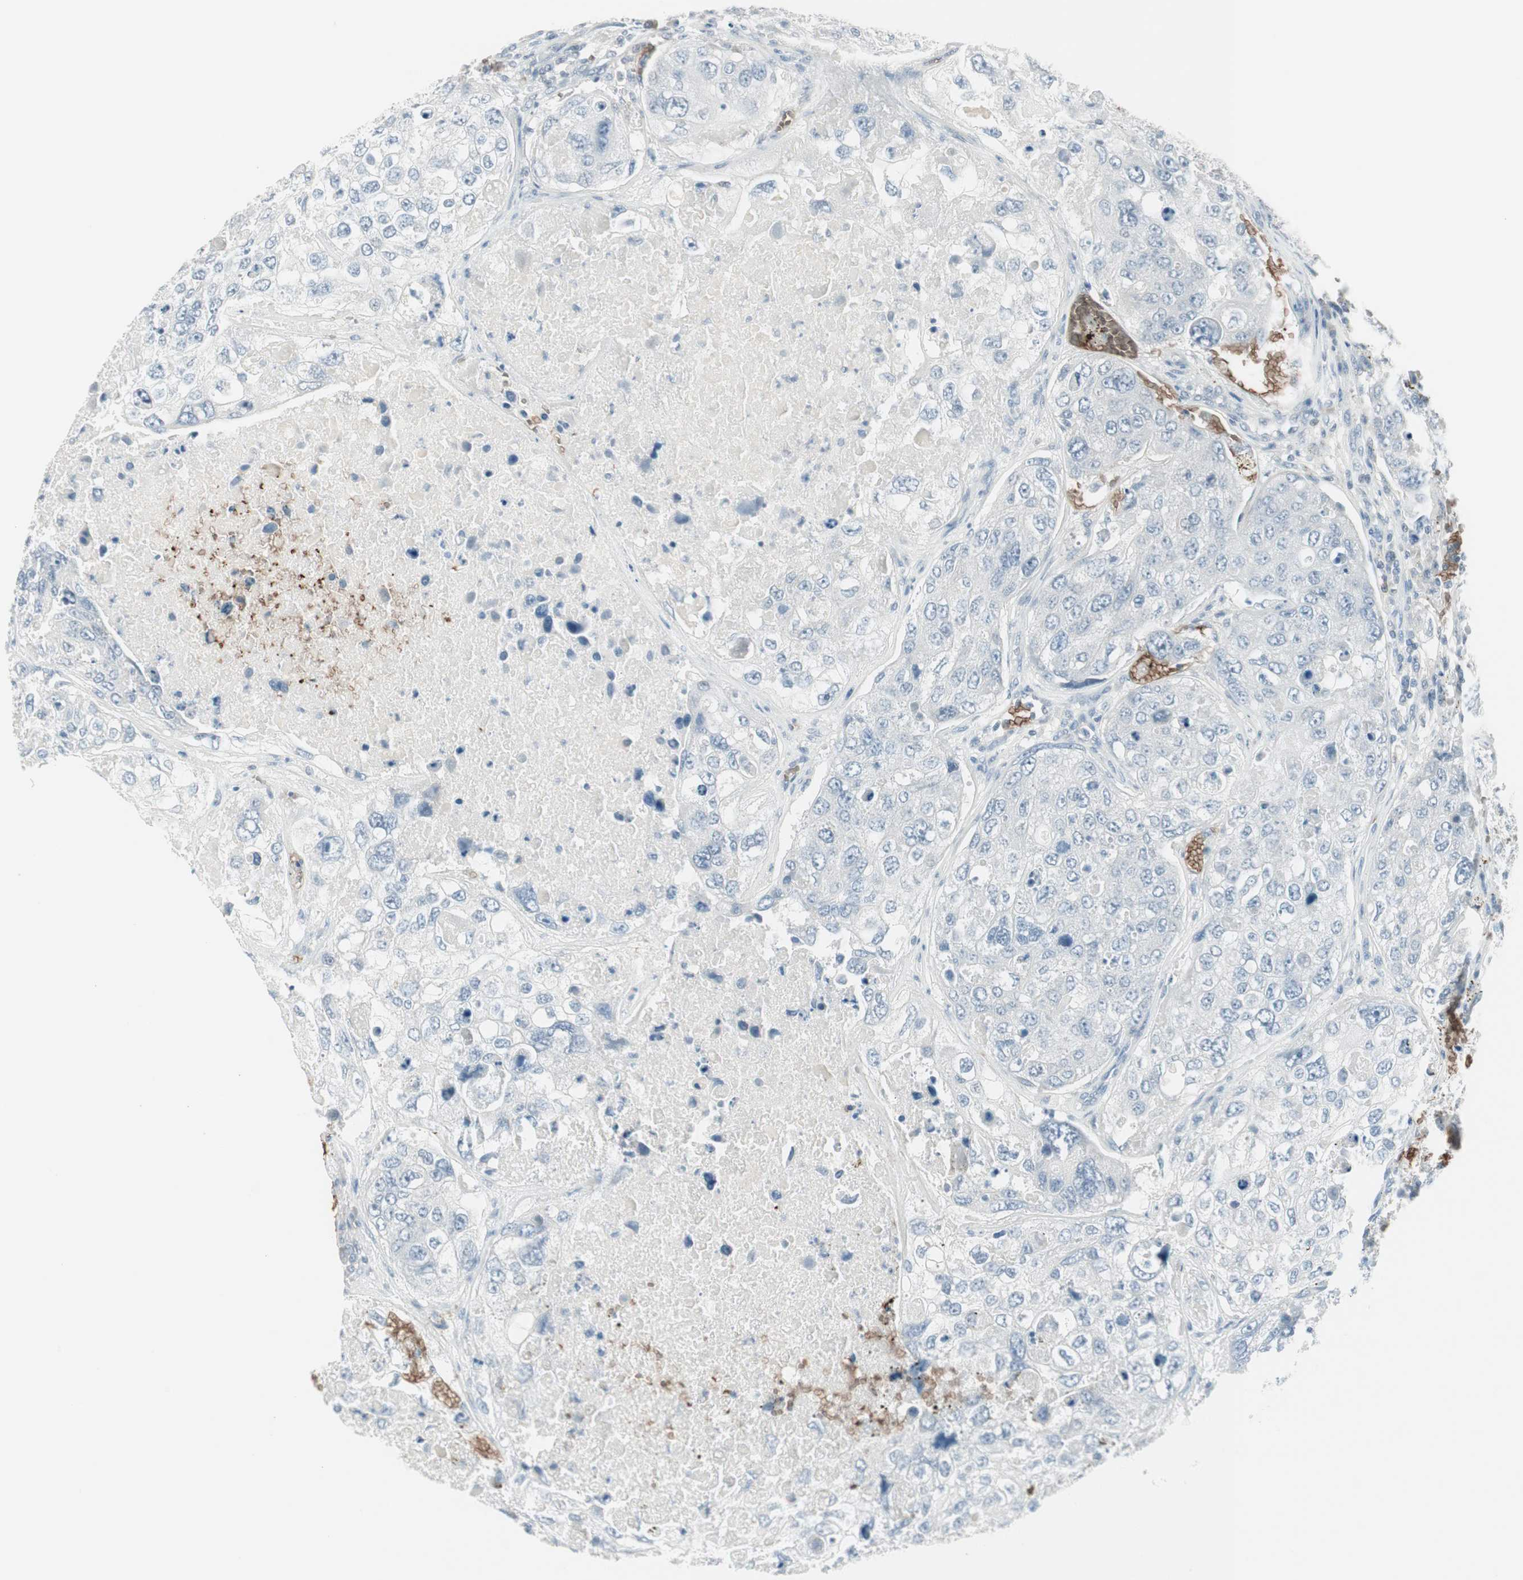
{"staining": {"intensity": "negative", "quantity": "none", "location": "none"}, "tissue": "urothelial cancer", "cell_type": "Tumor cells", "image_type": "cancer", "snomed": [{"axis": "morphology", "description": "Urothelial carcinoma, High grade"}, {"axis": "topography", "description": "Lymph node"}, {"axis": "topography", "description": "Urinary bladder"}], "caption": "Human urothelial cancer stained for a protein using immunohistochemistry (IHC) shows no positivity in tumor cells.", "gene": "MAP4K1", "patient": {"sex": "male", "age": 51}}